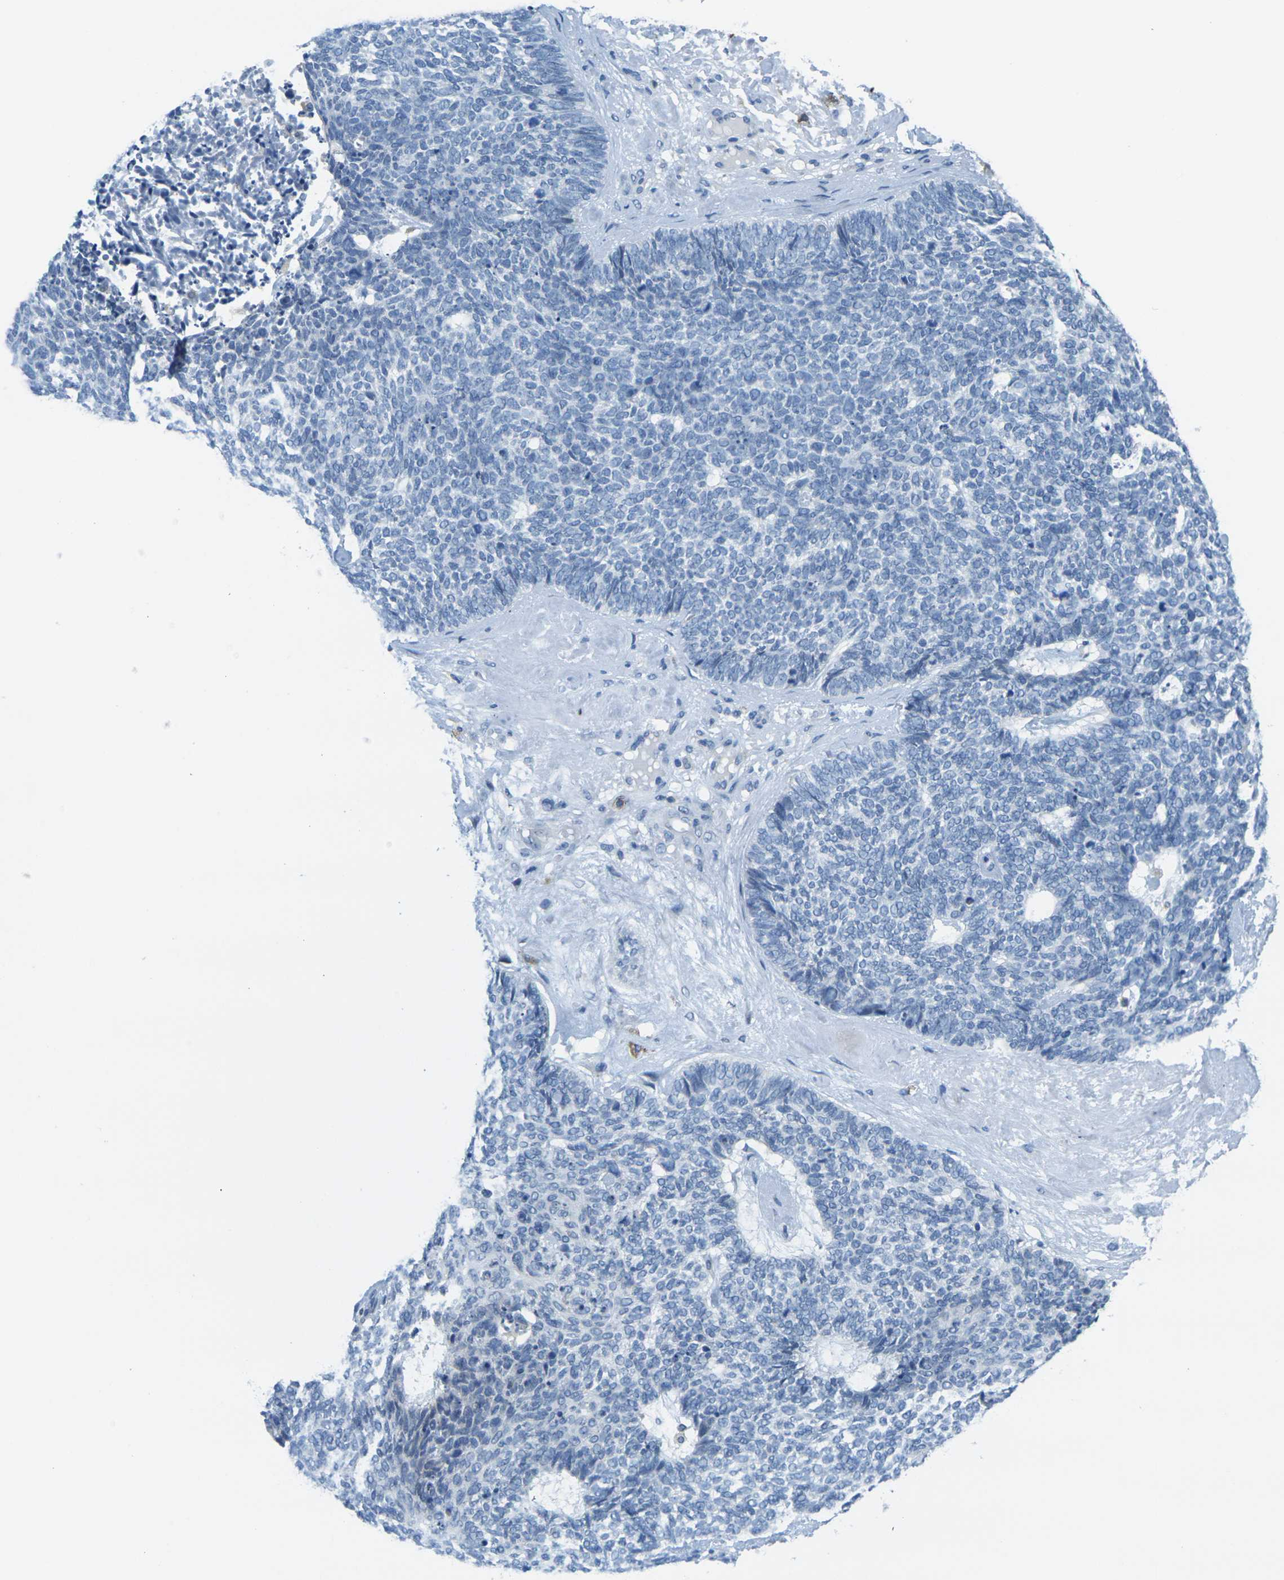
{"staining": {"intensity": "negative", "quantity": "none", "location": "none"}, "tissue": "skin cancer", "cell_type": "Tumor cells", "image_type": "cancer", "snomed": [{"axis": "morphology", "description": "Basal cell carcinoma"}, {"axis": "topography", "description": "Skin"}], "caption": "Skin cancer (basal cell carcinoma) stained for a protein using IHC exhibits no staining tumor cells.", "gene": "CD3D", "patient": {"sex": "female", "age": 84}}